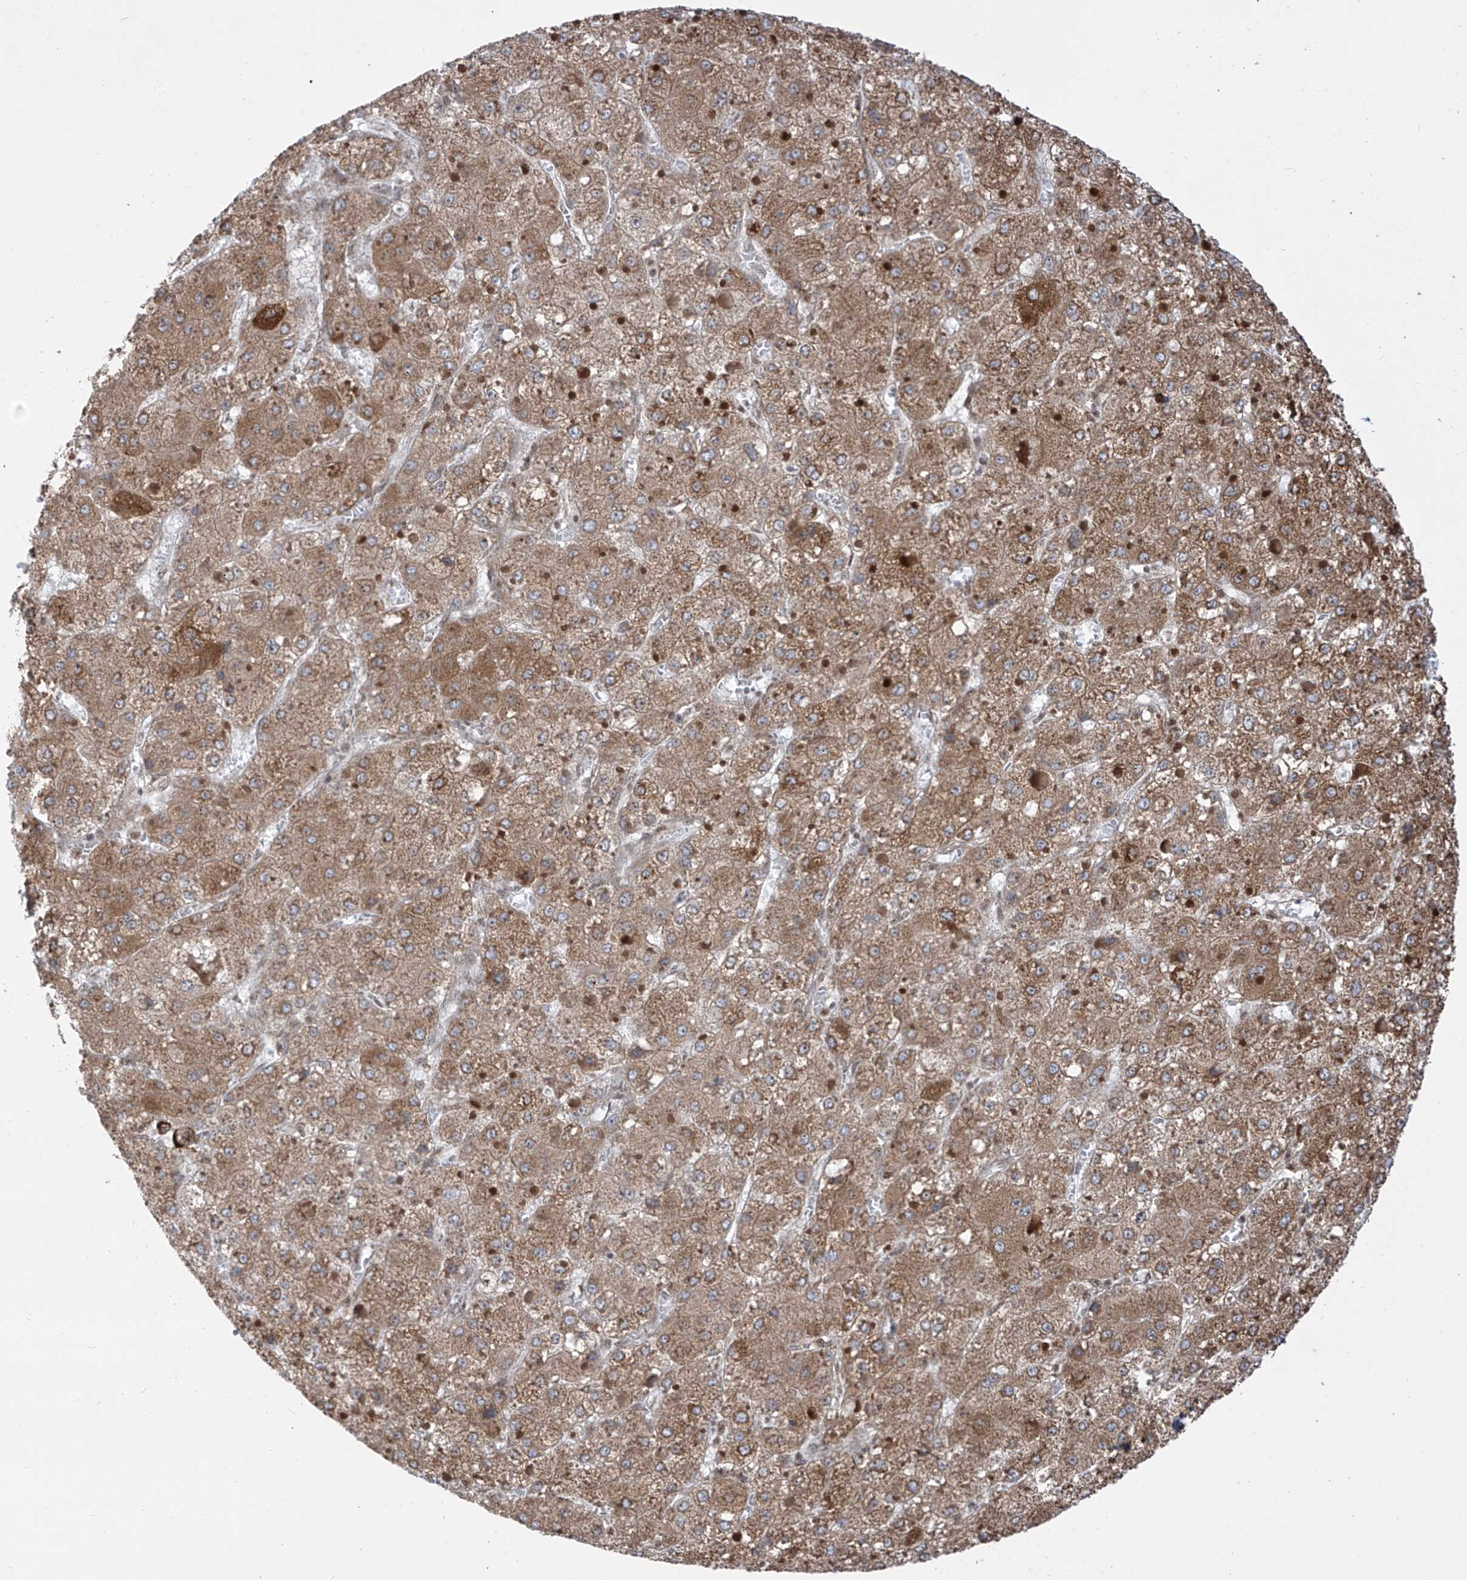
{"staining": {"intensity": "moderate", "quantity": ">75%", "location": "cytoplasmic/membranous"}, "tissue": "liver cancer", "cell_type": "Tumor cells", "image_type": "cancer", "snomed": [{"axis": "morphology", "description": "Carcinoma, Hepatocellular, NOS"}, {"axis": "topography", "description": "Liver"}], "caption": "Protein expression by IHC reveals moderate cytoplasmic/membranous expression in about >75% of tumor cells in liver cancer (hepatocellular carcinoma). Nuclei are stained in blue.", "gene": "ZBTB8A", "patient": {"sex": "female", "age": 73}}